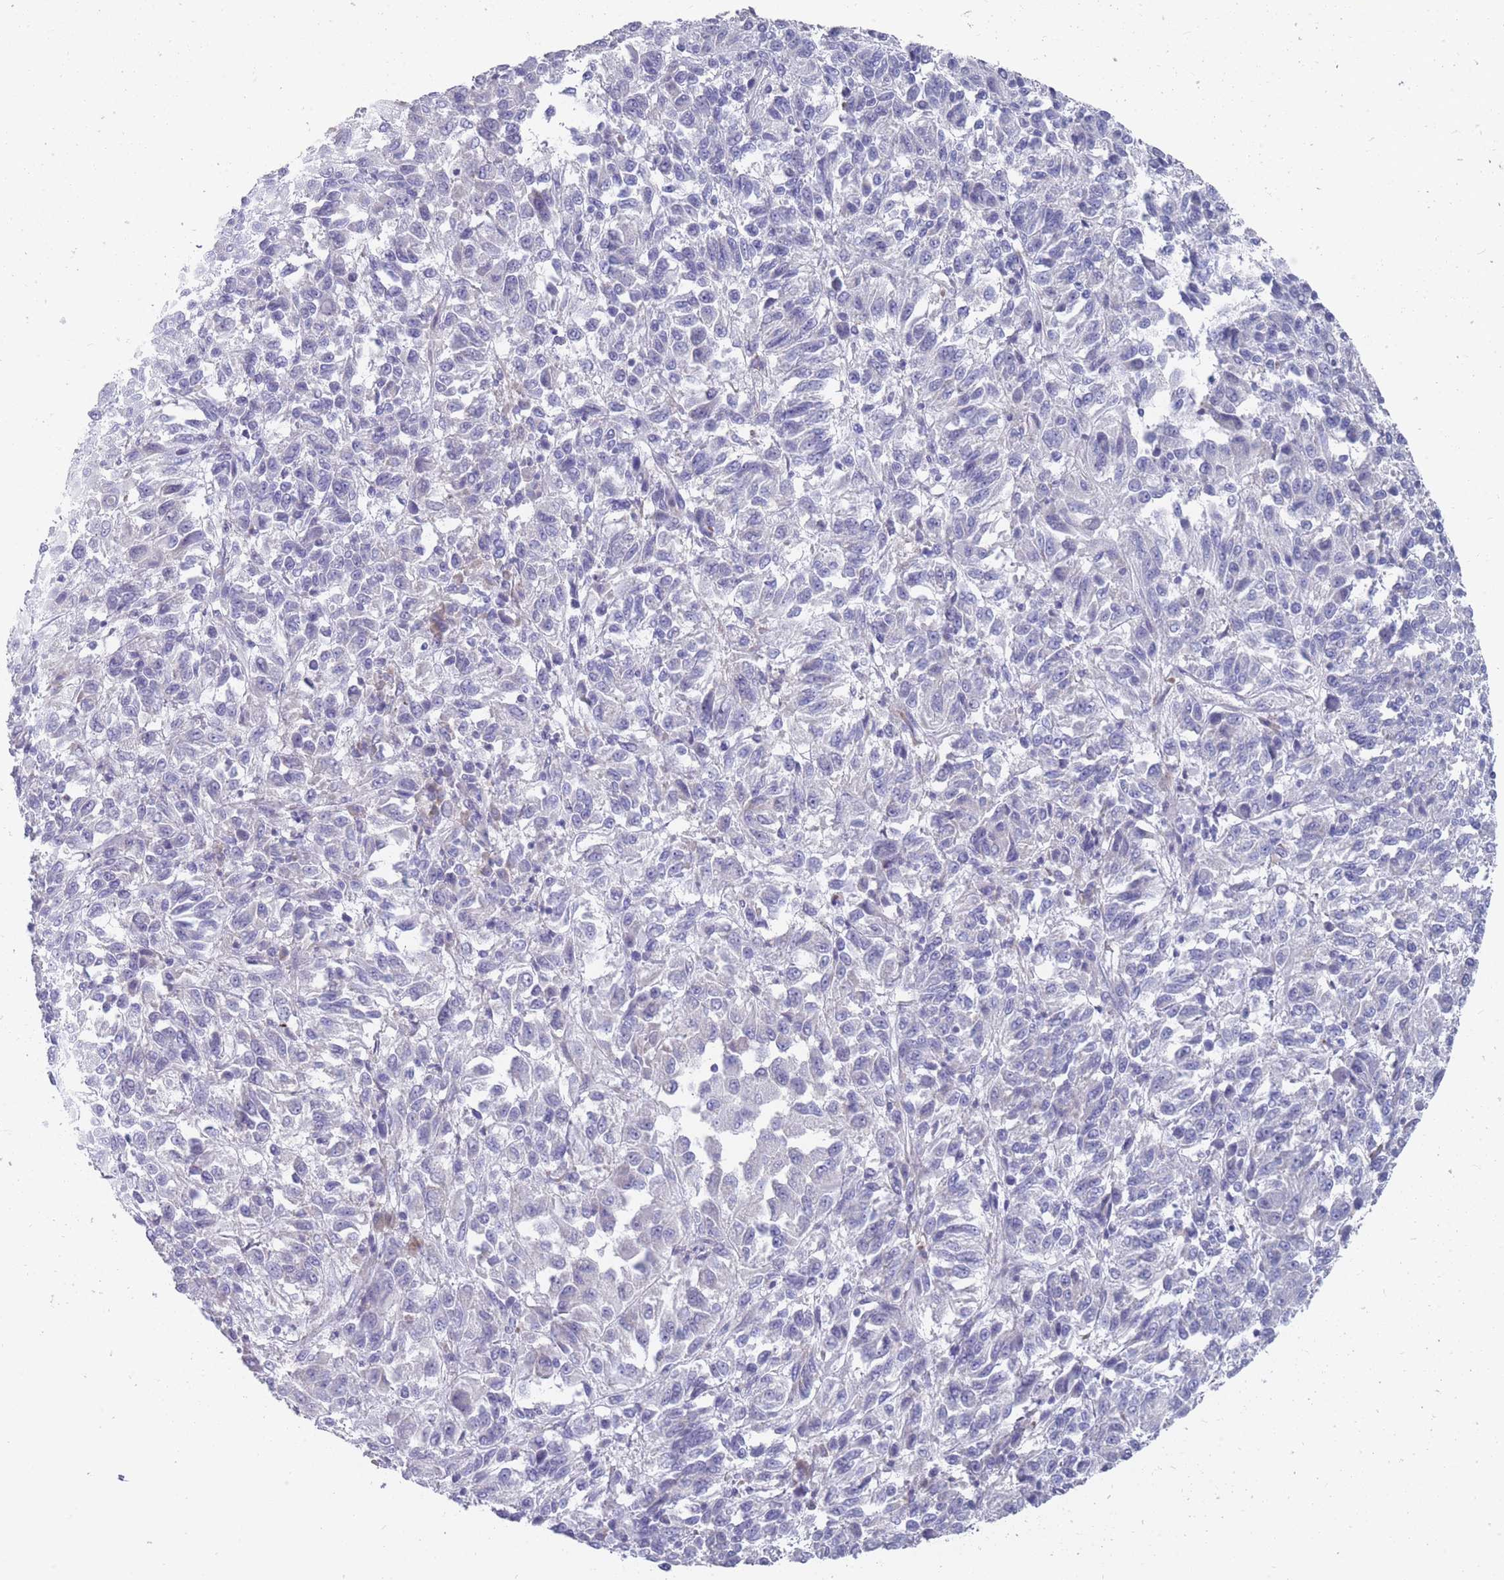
{"staining": {"intensity": "negative", "quantity": "none", "location": "none"}, "tissue": "melanoma", "cell_type": "Tumor cells", "image_type": "cancer", "snomed": [{"axis": "morphology", "description": "Malignant melanoma, Metastatic site"}, {"axis": "topography", "description": "Lung"}], "caption": "Melanoma was stained to show a protein in brown. There is no significant positivity in tumor cells.", "gene": "PIGU", "patient": {"sex": "male", "age": 64}}